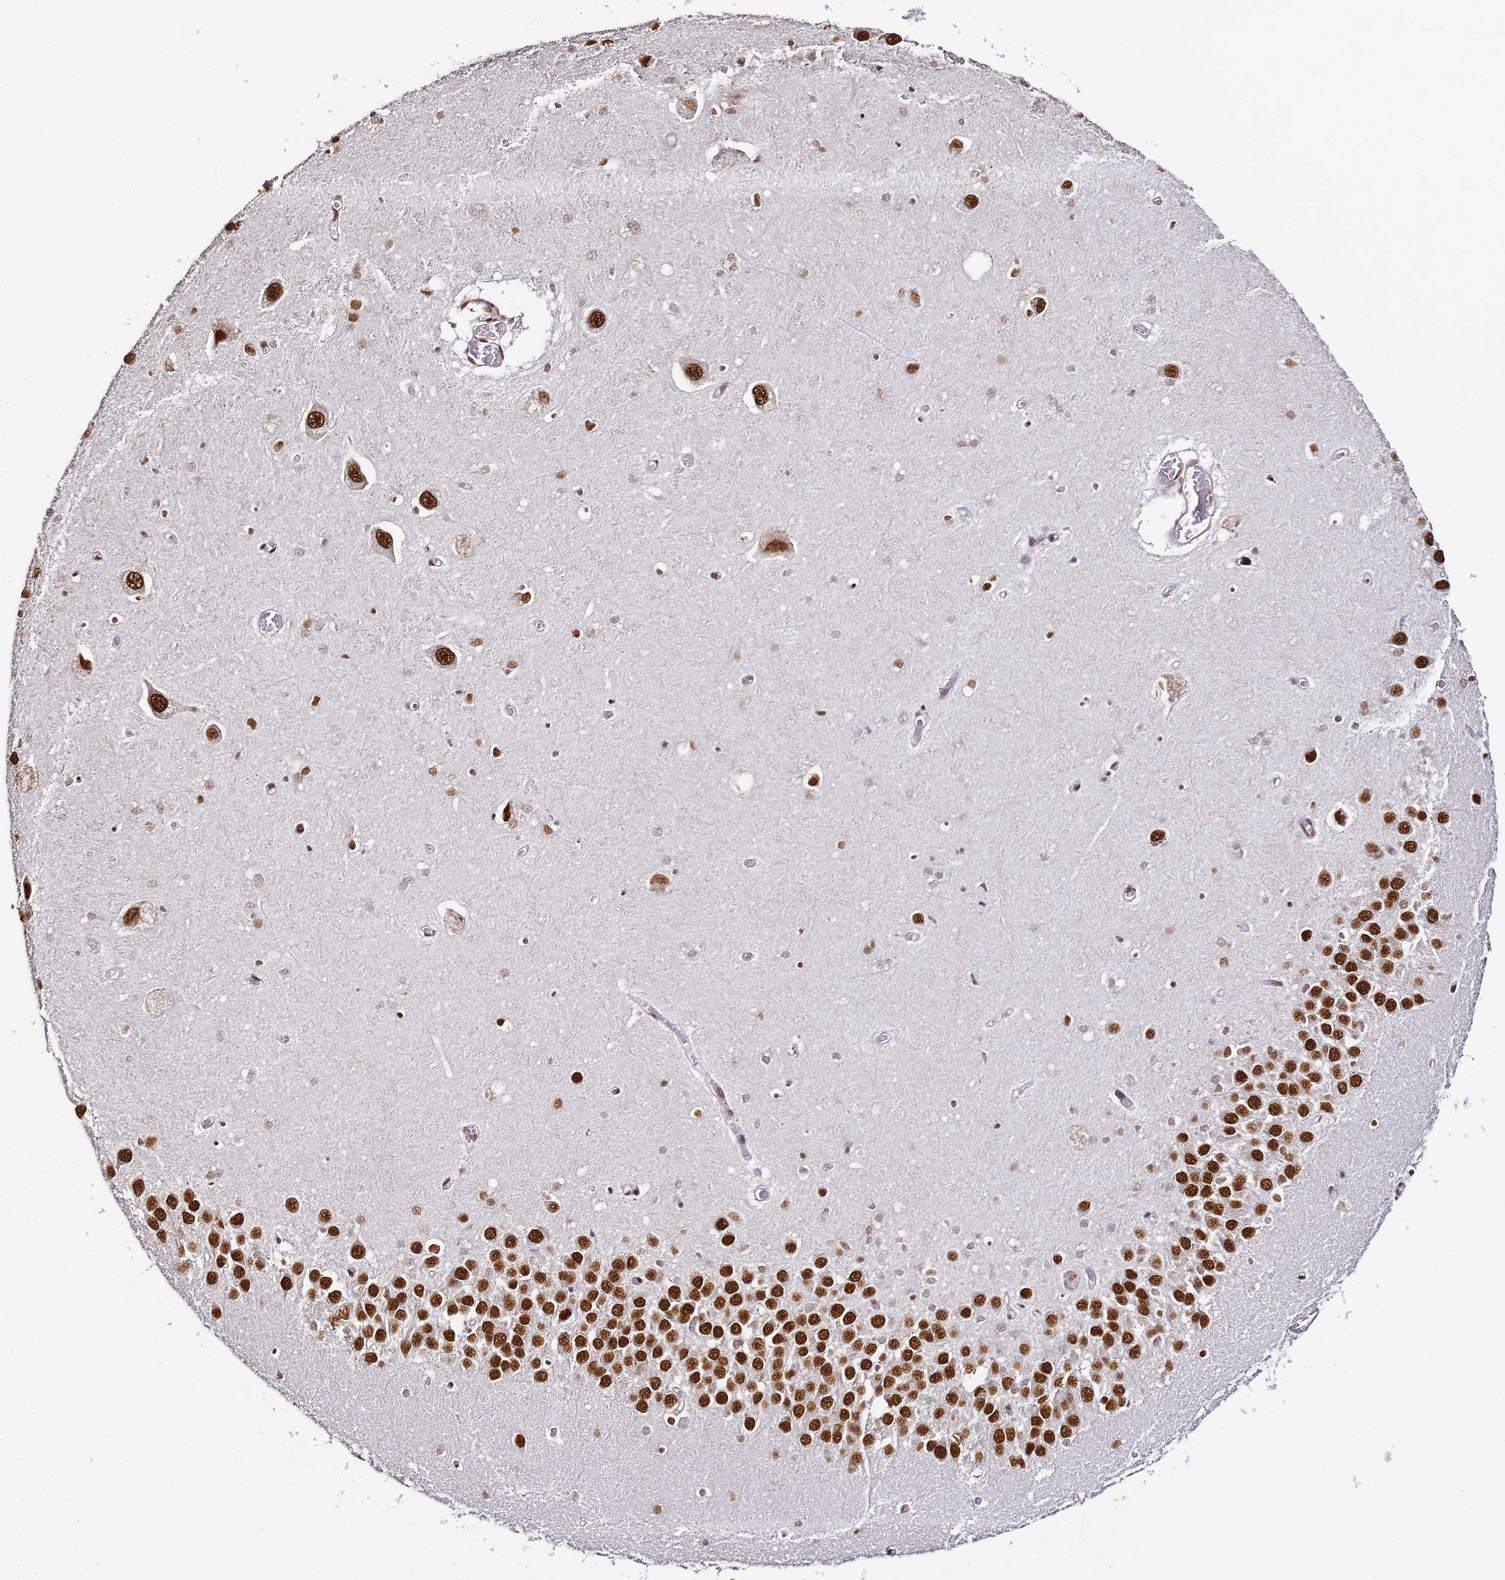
{"staining": {"intensity": "strong", "quantity": "25%-75%", "location": "nuclear"}, "tissue": "hippocampus", "cell_type": "Glial cells", "image_type": "normal", "snomed": [{"axis": "morphology", "description": "Normal tissue, NOS"}, {"axis": "topography", "description": "Hippocampus"}], "caption": "Immunohistochemistry (IHC) staining of benign hippocampus, which demonstrates high levels of strong nuclear staining in about 25%-75% of glial cells indicating strong nuclear protein expression. The staining was performed using DAB (brown) for protein detection and nuclei were counterstained in hematoxylin (blue).", "gene": "HNRNPA1", "patient": {"sex": "male", "age": 70}}